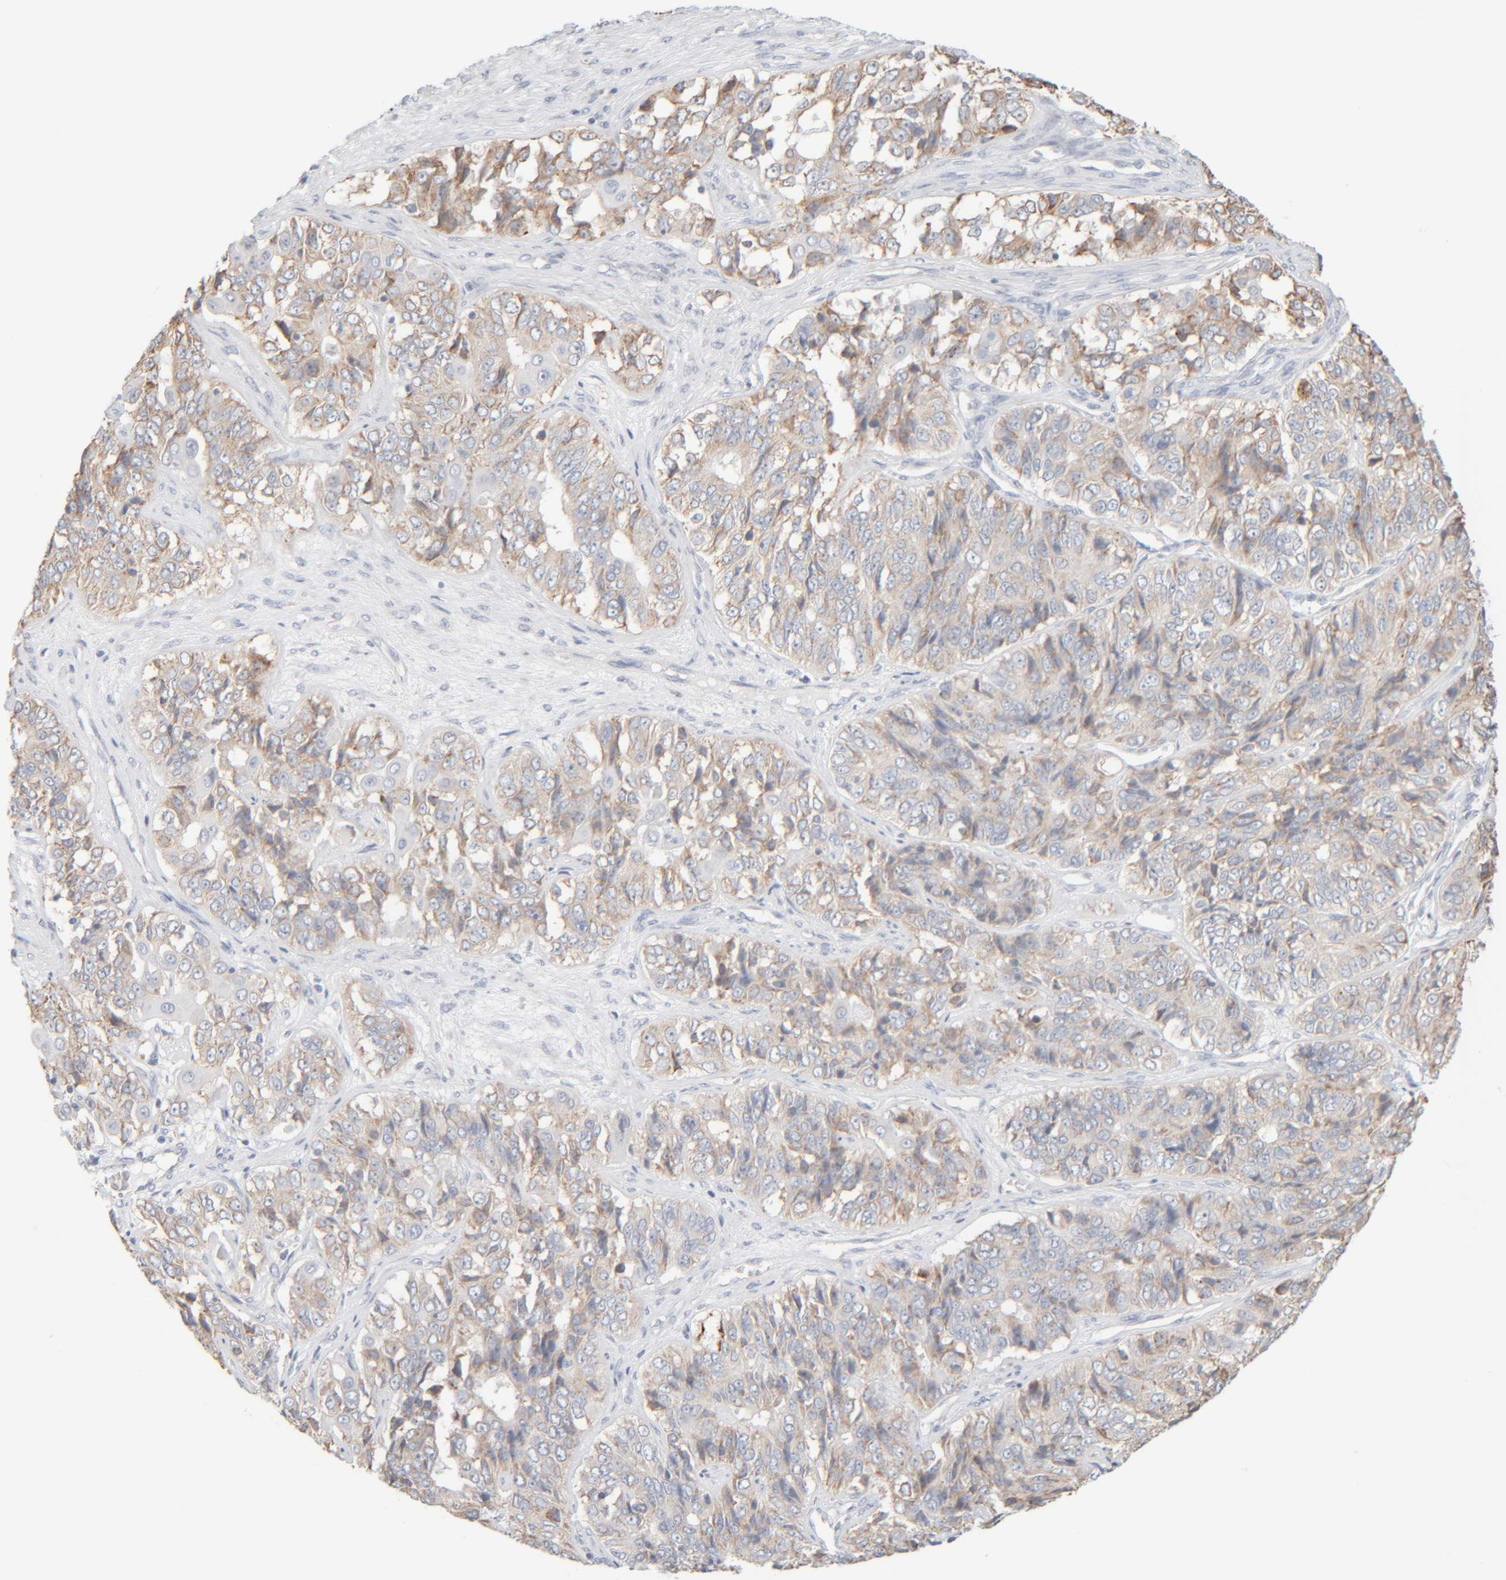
{"staining": {"intensity": "weak", "quantity": "25%-75%", "location": "cytoplasmic/membranous"}, "tissue": "ovarian cancer", "cell_type": "Tumor cells", "image_type": "cancer", "snomed": [{"axis": "morphology", "description": "Carcinoma, endometroid"}, {"axis": "topography", "description": "Ovary"}], "caption": "IHC staining of ovarian cancer, which reveals low levels of weak cytoplasmic/membranous staining in approximately 25%-75% of tumor cells indicating weak cytoplasmic/membranous protein staining. The staining was performed using DAB (brown) for protein detection and nuclei were counterstained in hematoxylin (blue).", "gene": "RIDA", "patient": {"sex": "female", "age": 51}}